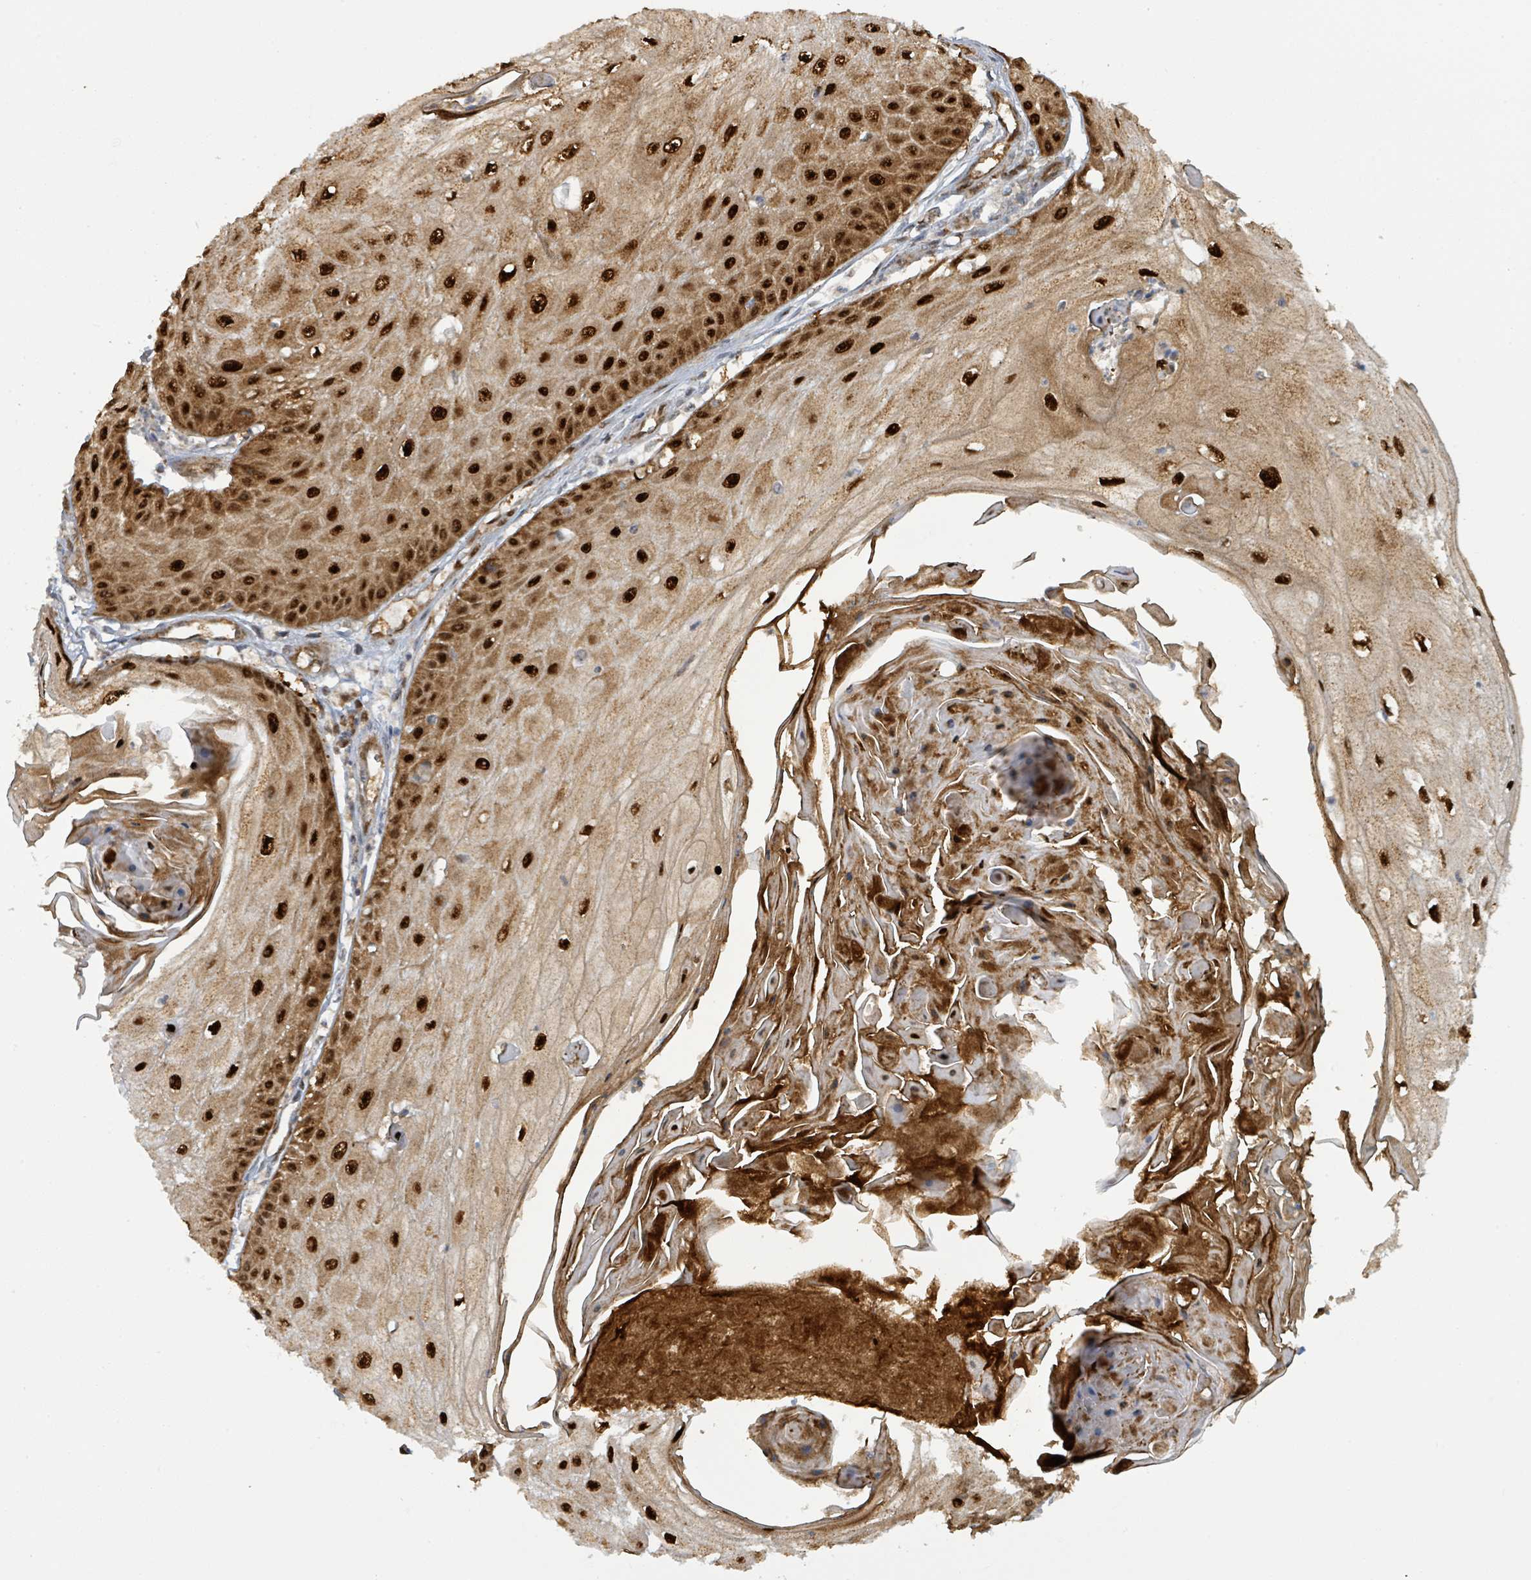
{"staining": {"intensity": "strong", "quantity": ">75%", "location": "cytoplasmic/membranous,nuclear"}, "tissue": "skin cancer", "cell_type": "Tumor cells", "image_type": "cancer", "snomed": [{"axis": "morphology", "description": "Squamous cell carcinoma, NOS"}, {"axis": "topography", "description": "Skin"}], "caption": "High-power microscopy captured an immunohistochemistry photomicrograph of skin squamous cell carcinoma, revealing strong cytoplasmic/membranous and nuclear staining in about >75% of tumor cells.", "gene": "PSMB7", "patient": {"sex": "male", "age": 70}}